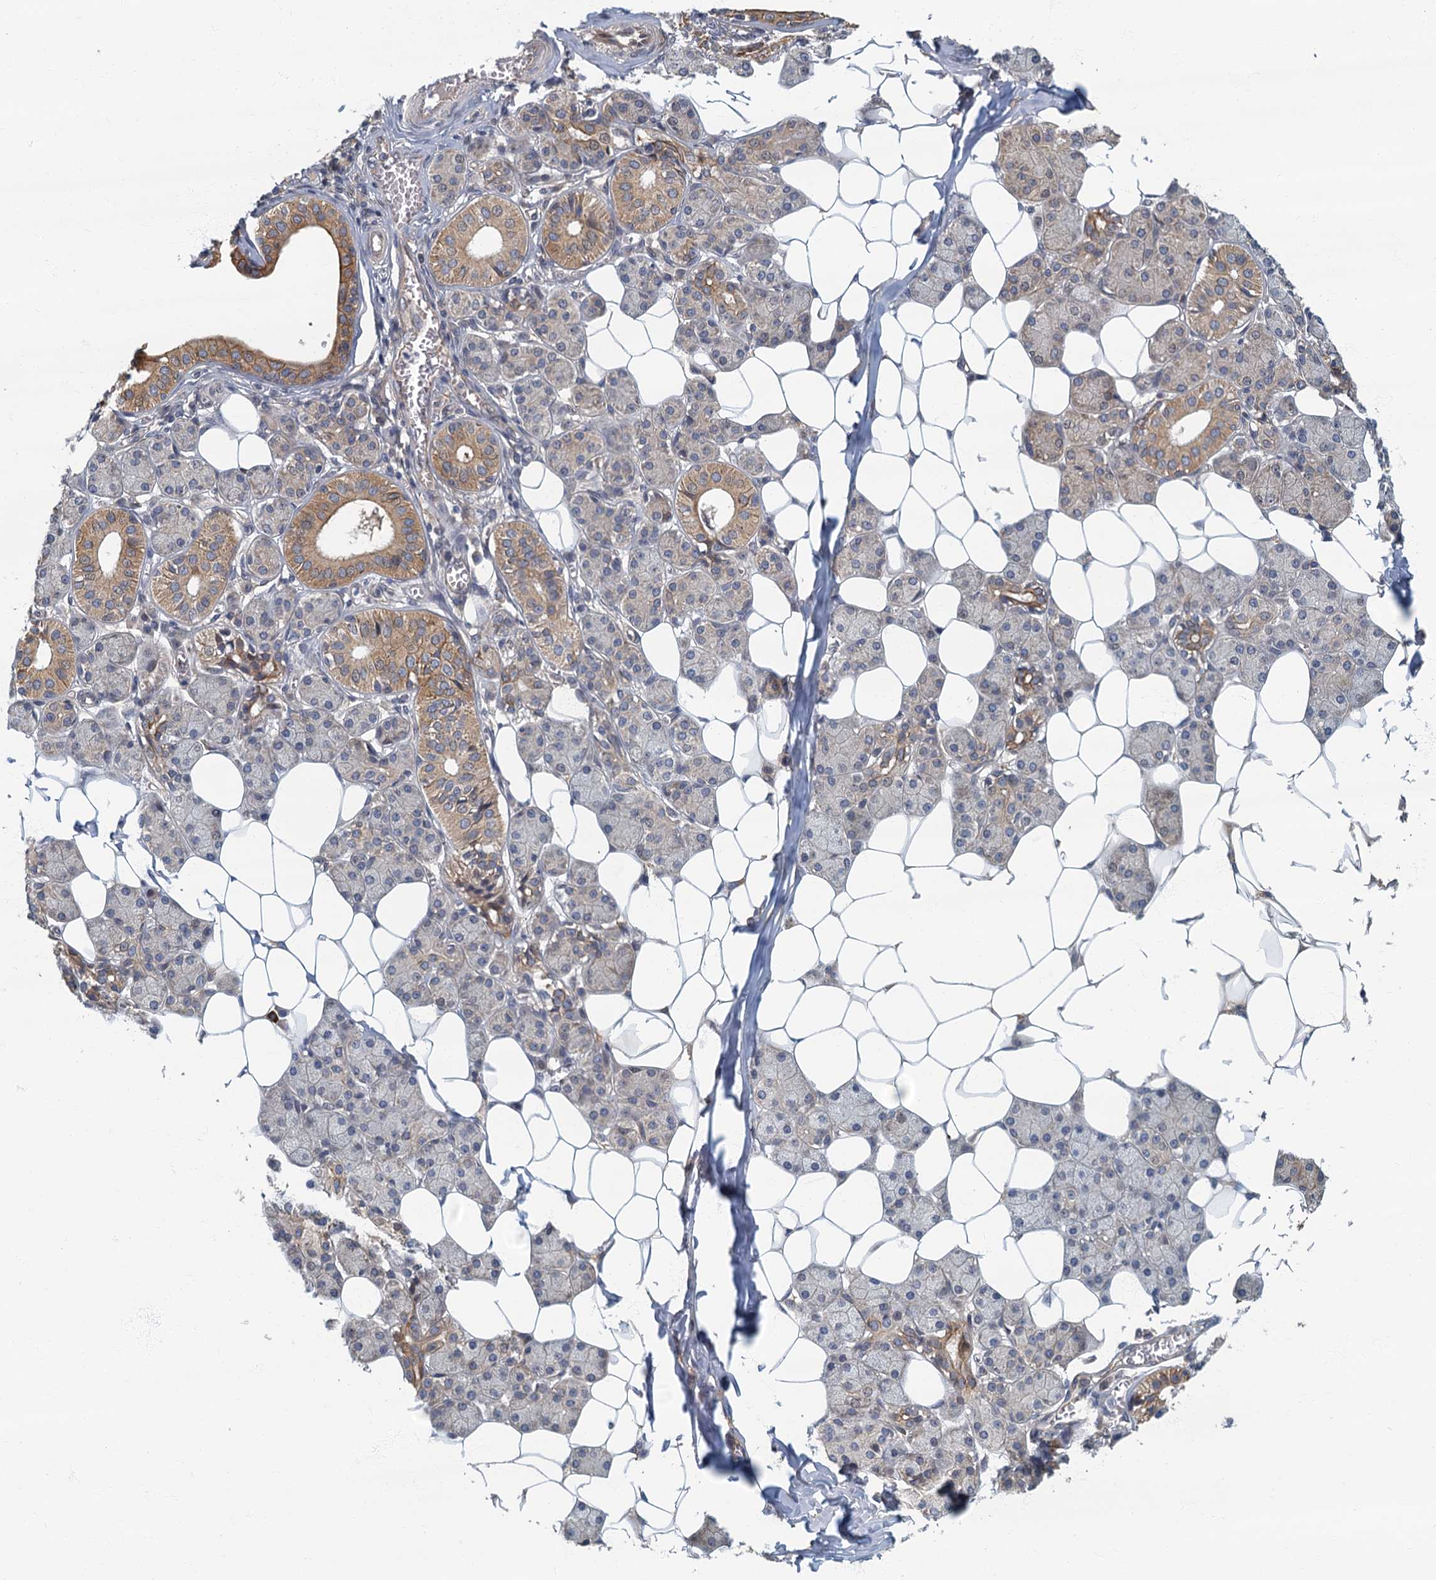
{"staining": {"intensity": "weak", "quantity": "25%-75%", "location": "cytoplasmic/membranous"}, "tissue": "salivary gland", "cell_type": "Glandular cells", "image_type": "normal", "snomed": [{"axis": "morphology", "description": "Normal tissue, NOS"}, {"axis": "topography", "description": "Salivary gland"}], "caption": "Immunohistochemistry (IHC) histopathology image of unremarkable human salivary gland stained for a protein (brown), which displays low levels of weak cytoplasmic/membranous staining in about 25%-75% of glandular cells.", "gene": "CKAP2L", "patient": {"sex": "female", "age": 33}}